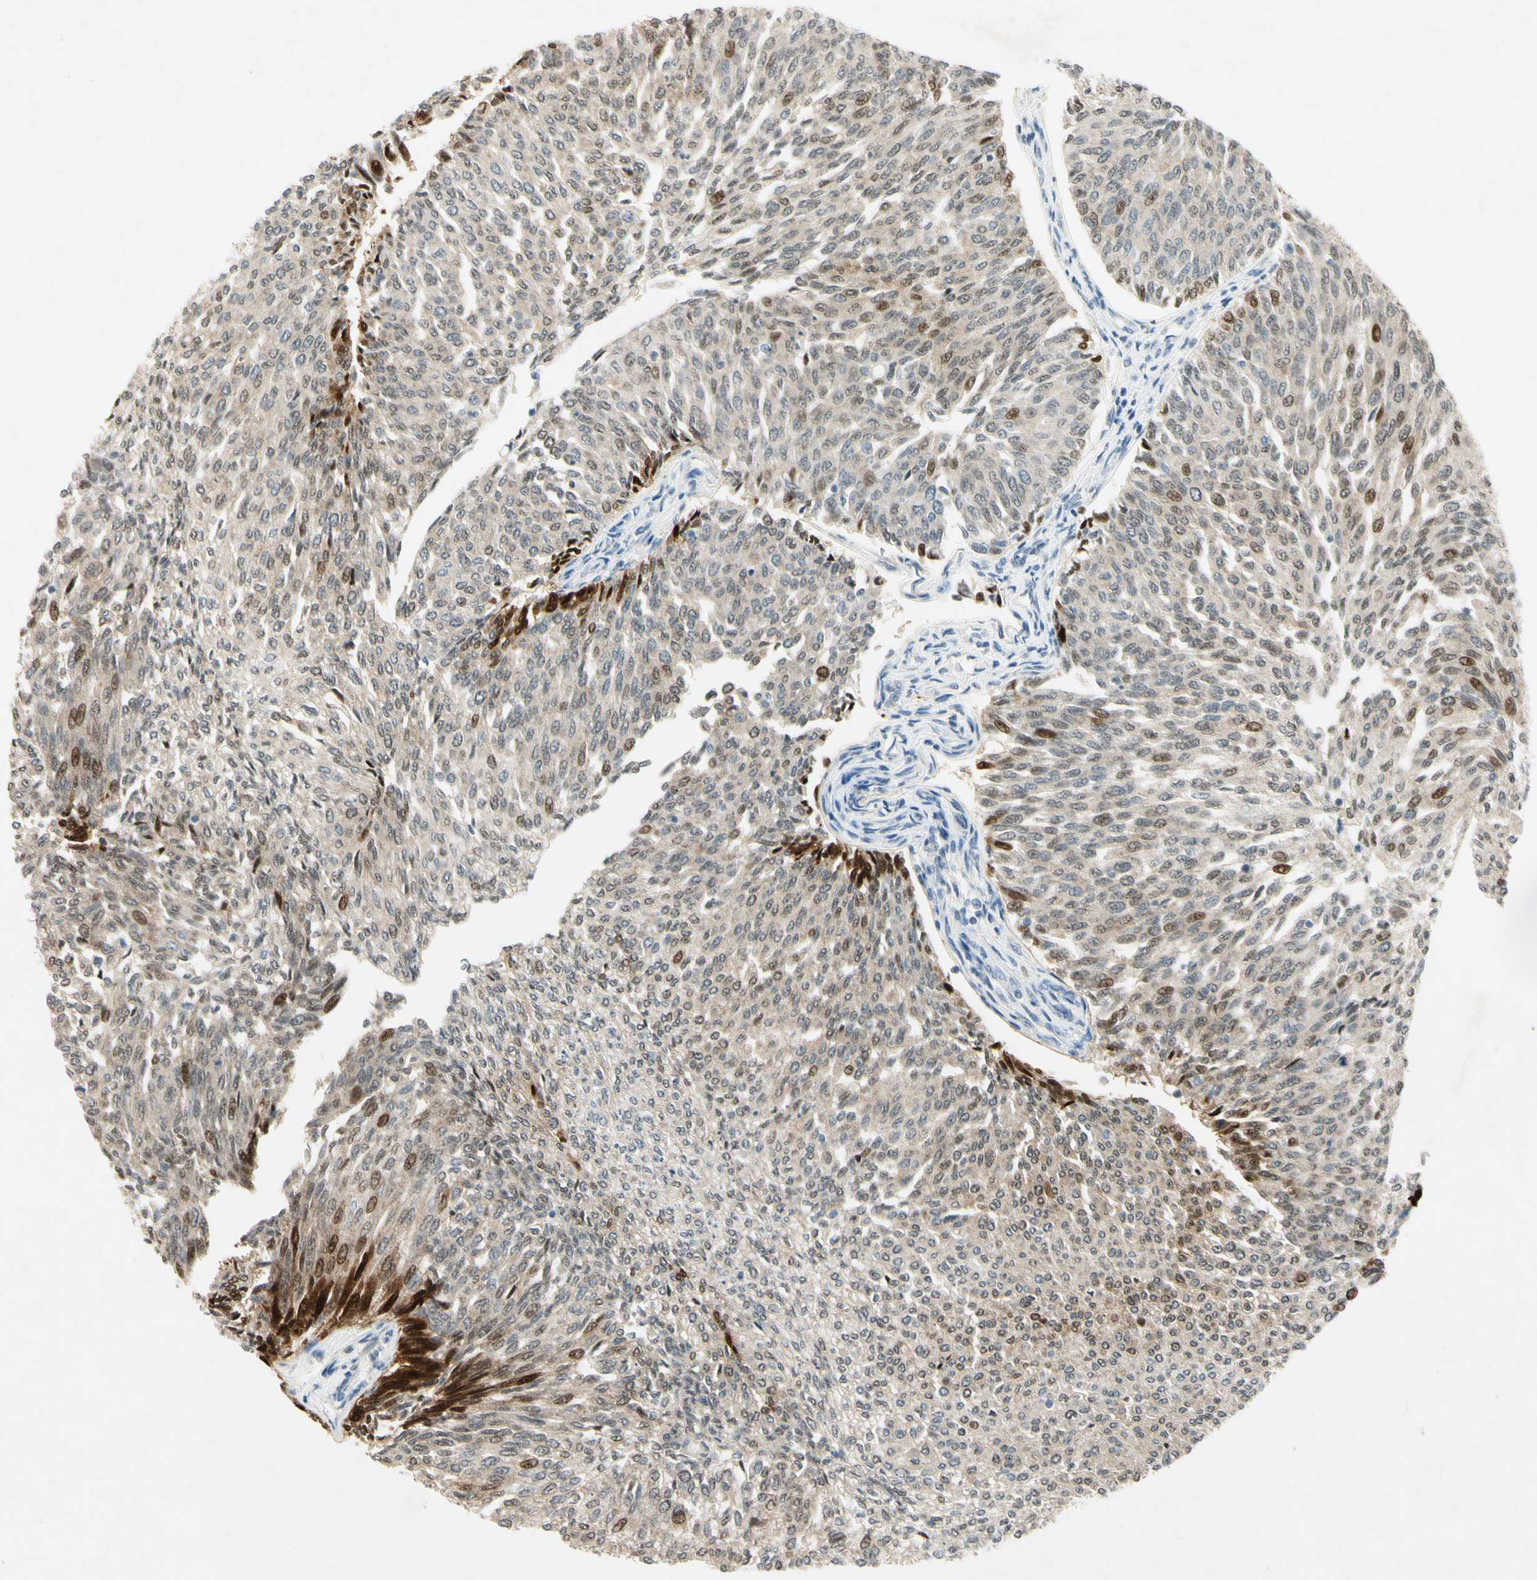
{"staining": {"intensity": "moderate", "quantity": "<25%", "location": "nuclear"}, "tissue": "urothelial cancer", "cell_type": "Tumor cells", "image_type": "cancer", "snomed": [{"axis": "morphology", "description": "Urothelial carcinoma, Low grade"}, {"axis": "topography", "description": "Urinary bladder"}], "caption": "Tumor cells demonstrate moderate nuclear staining in approximately <25% of cells in urothelial cancer. (brown staining indicates protein expression, while blue staining denotes nuclei).", "gene": "HSPA1B", "patient": {"sex": "female", "age": 79}}